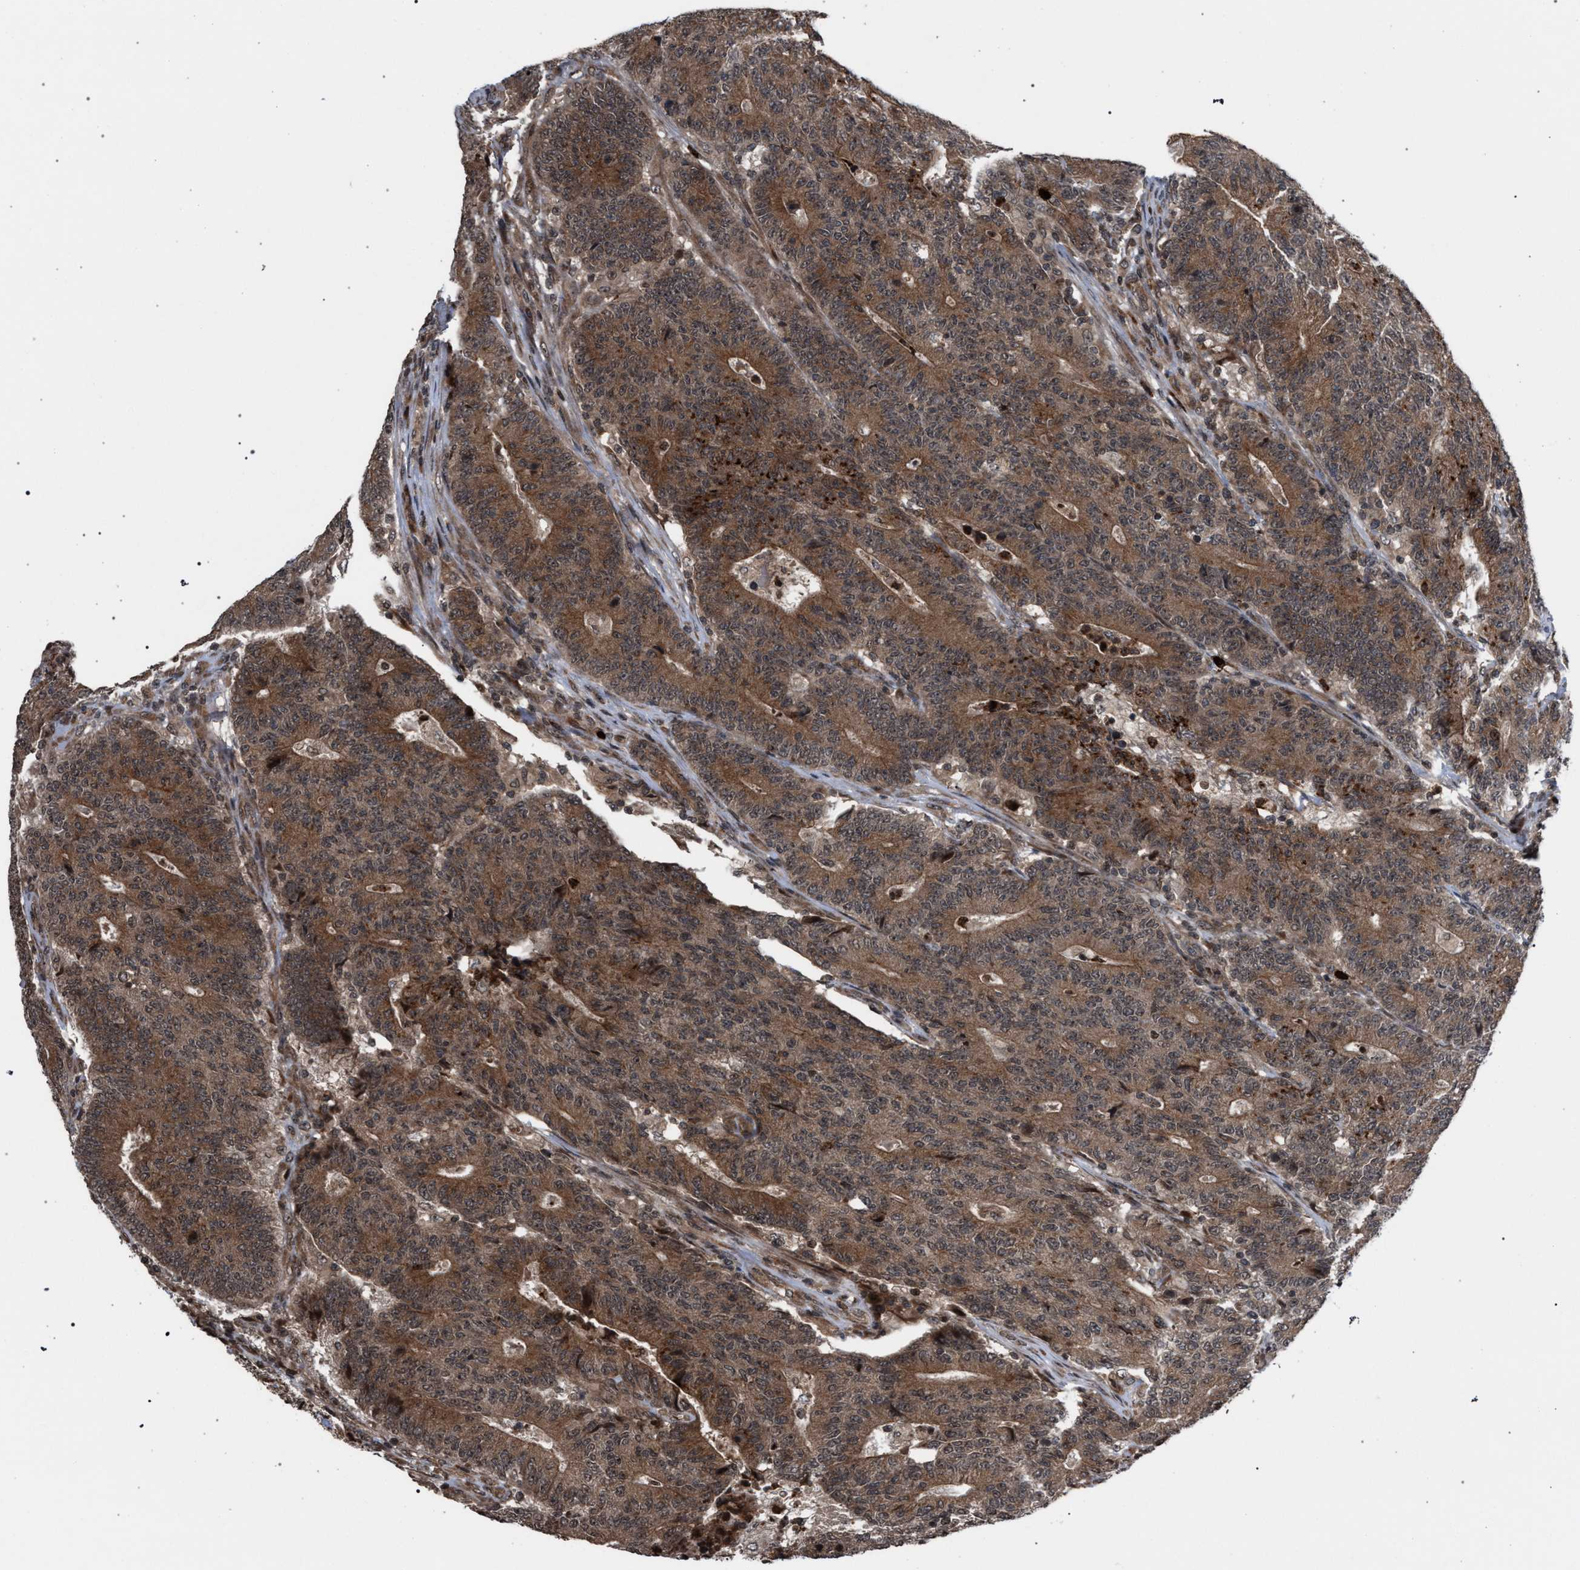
{"staining": {"intensity": "moderate", "quantity": ">75%", "location": "cytoplasmic/membranous"}, "tissue": "colorectal cancer", "cell_type": "Tumor cells", "image_type": "cancer", "snomed": [{"axis": "morphology", "description": "Normal tissue, NOS"}, {"axis": "morphology", "description": "Adenocarcinoma, NOS"}, {"axis": "topography", "description": "Colon"}], "caption": "Colorectal adenocarcinoma stained with DAB (3,3'-diaminobenzidine) IHC shows medium levels of moderate cytoplasmic/membranous expression in about >75% of tumor cells. Immunohistochemistry (ihc) stains the protein of interest in brown and the nuclei are stained blue.", "gene": "IRAK4", "patient": {"sex": "female", "age": 75}}